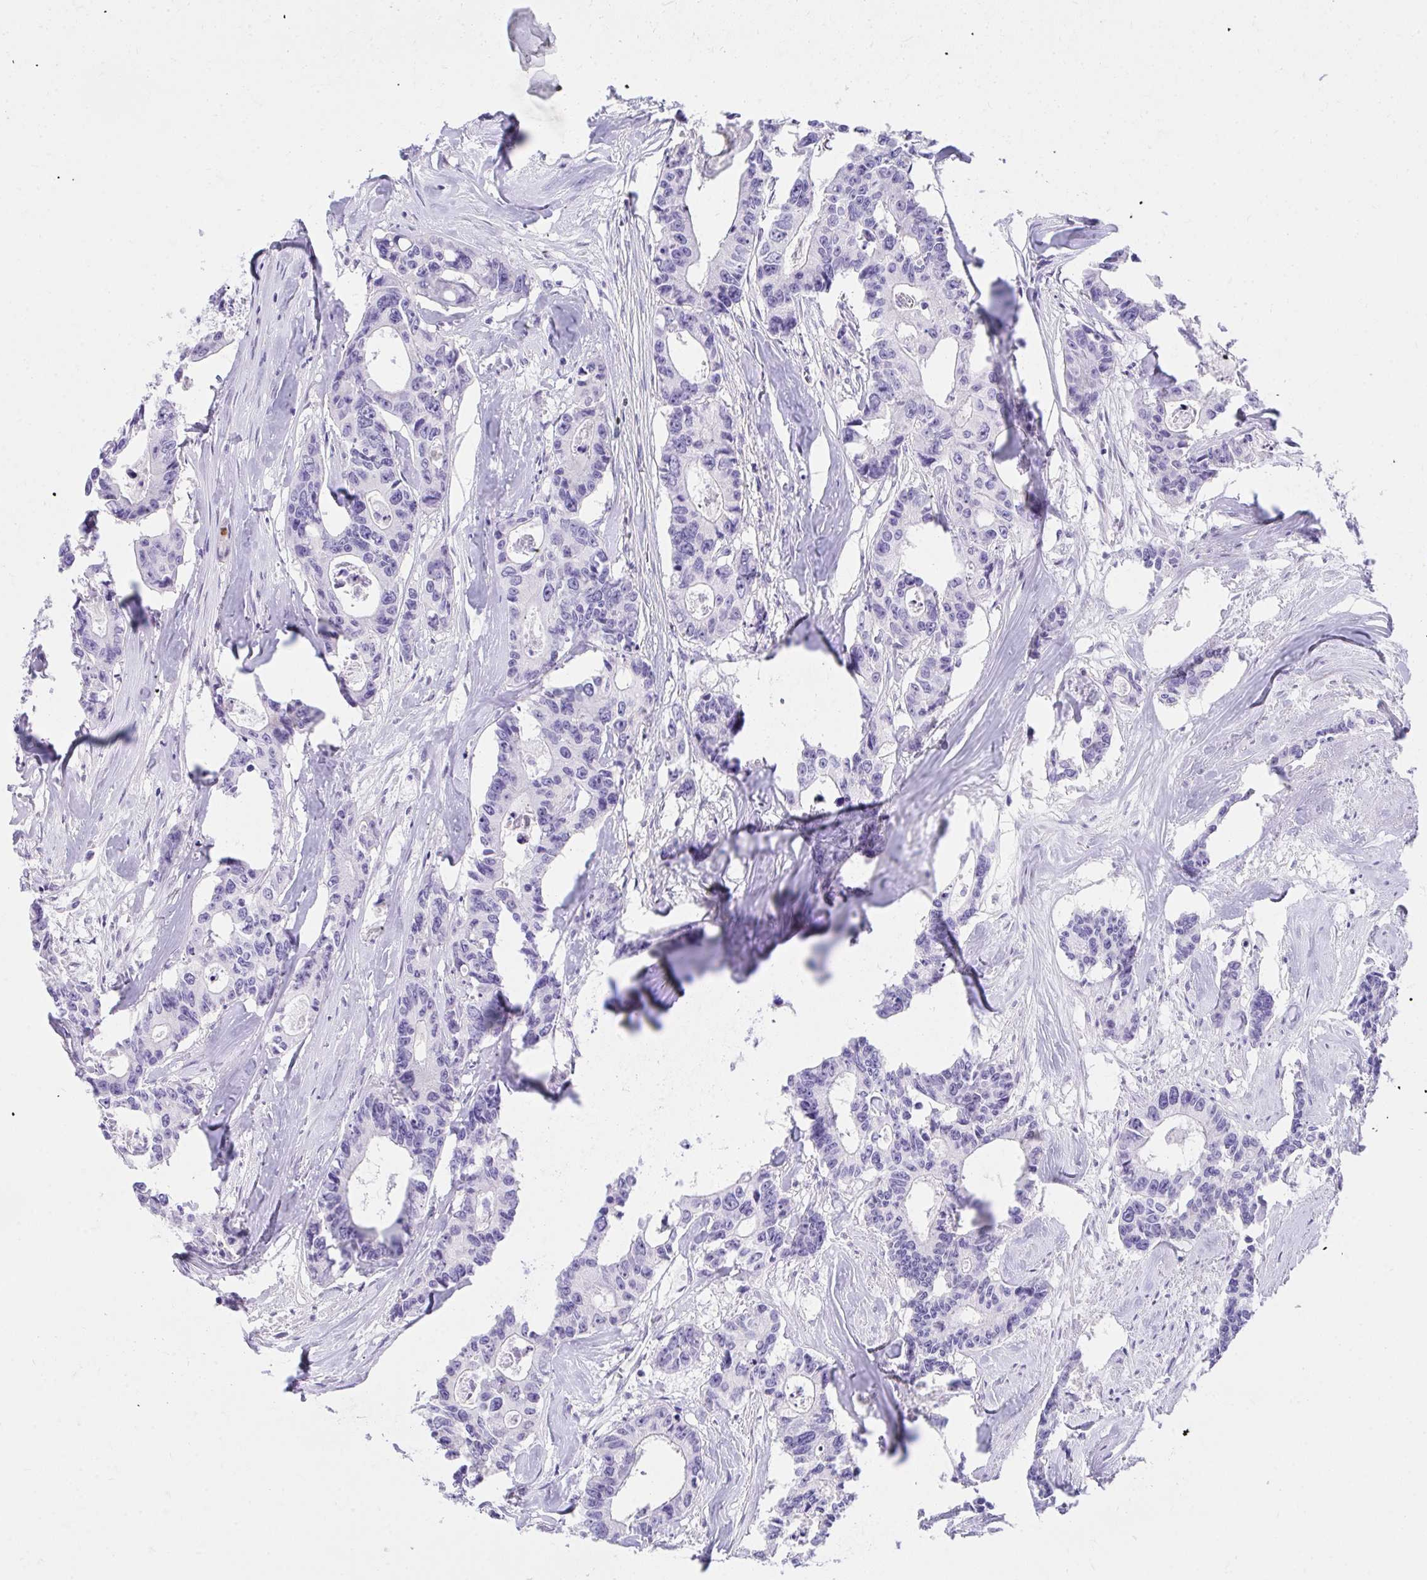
{"staining": {"intensity": "negative", "quantity": "none", "location": "none"}, "tissue": "colorectal cancer", "cell_type": "Tumor cells", "image_type": "cancer", "snomed": [{"axis": "morphology", "description": "Adenocarcinoma, NOS"}, {"axis": "topography", "description": "Rectum"}], "caption": "Immunohistochemistry (IHC) of colorectal adenocarcinoma shows no staining in tumor cells.", "gene": "KLK1", "patient": {"sex": "male", "age": 57}}